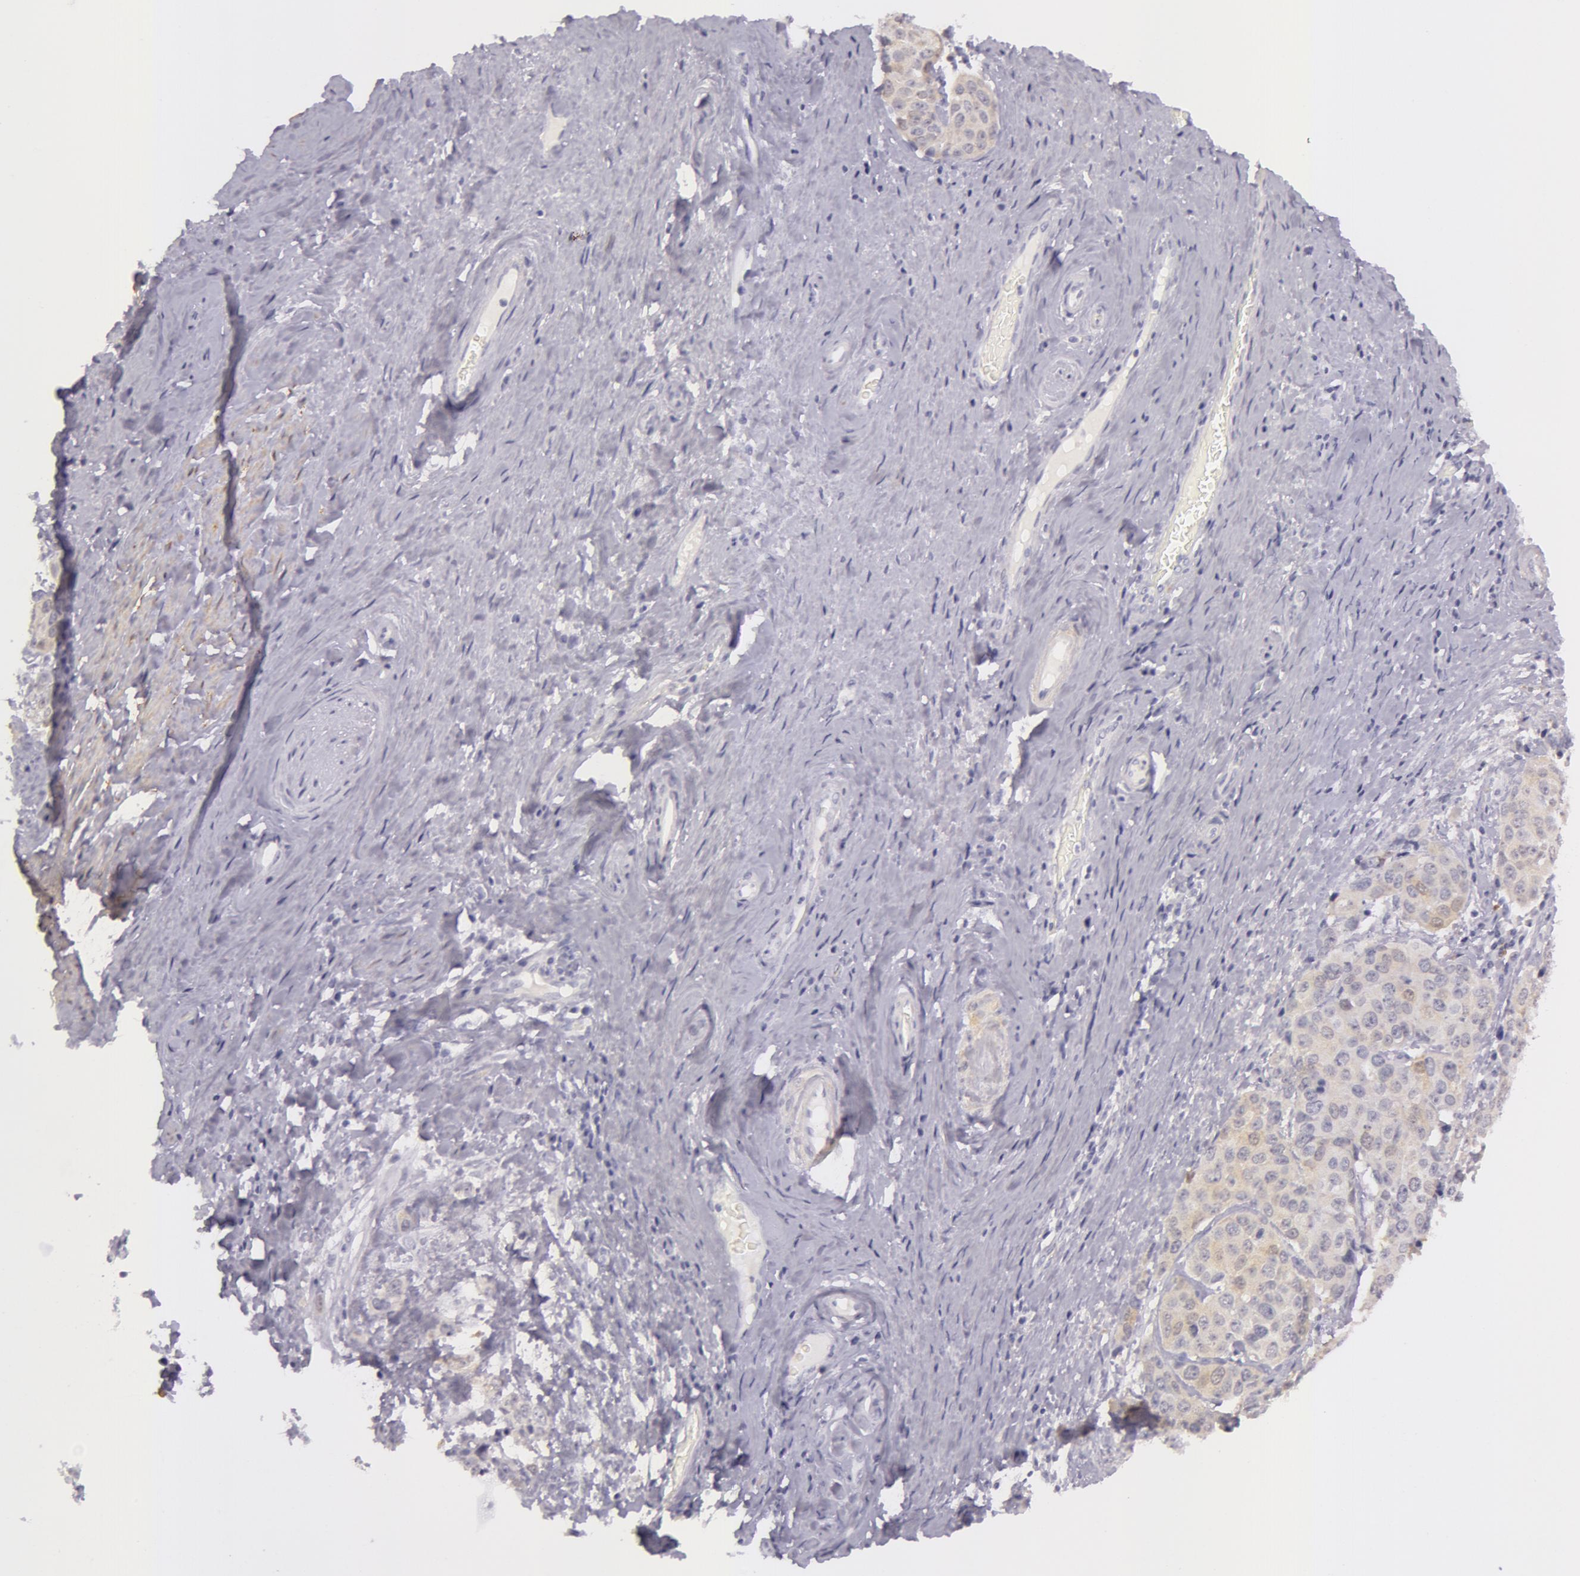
{"staining": {"intensity": "weak", "quantity": "25%-75%", "location": "cytoplasmic/membranous"}, "tissue": "cervical cancer", "cell_type": "Tumor cells", "image_type": "cancer", "snomed": [{"axis": "morphology", "description": "Squamous cell carcinoma, NOS"}, {"axis": "topography", "description": "Cervix"}], "caption": "Squamous cell carcinoma (cervical) stained with a brown dye demonstrates weak cytoplasmic/membranous positive expression in approximately 25%-75% of tumor cells.", "gene": "CKB", "patient": {"sex": "female", "age": 54}}